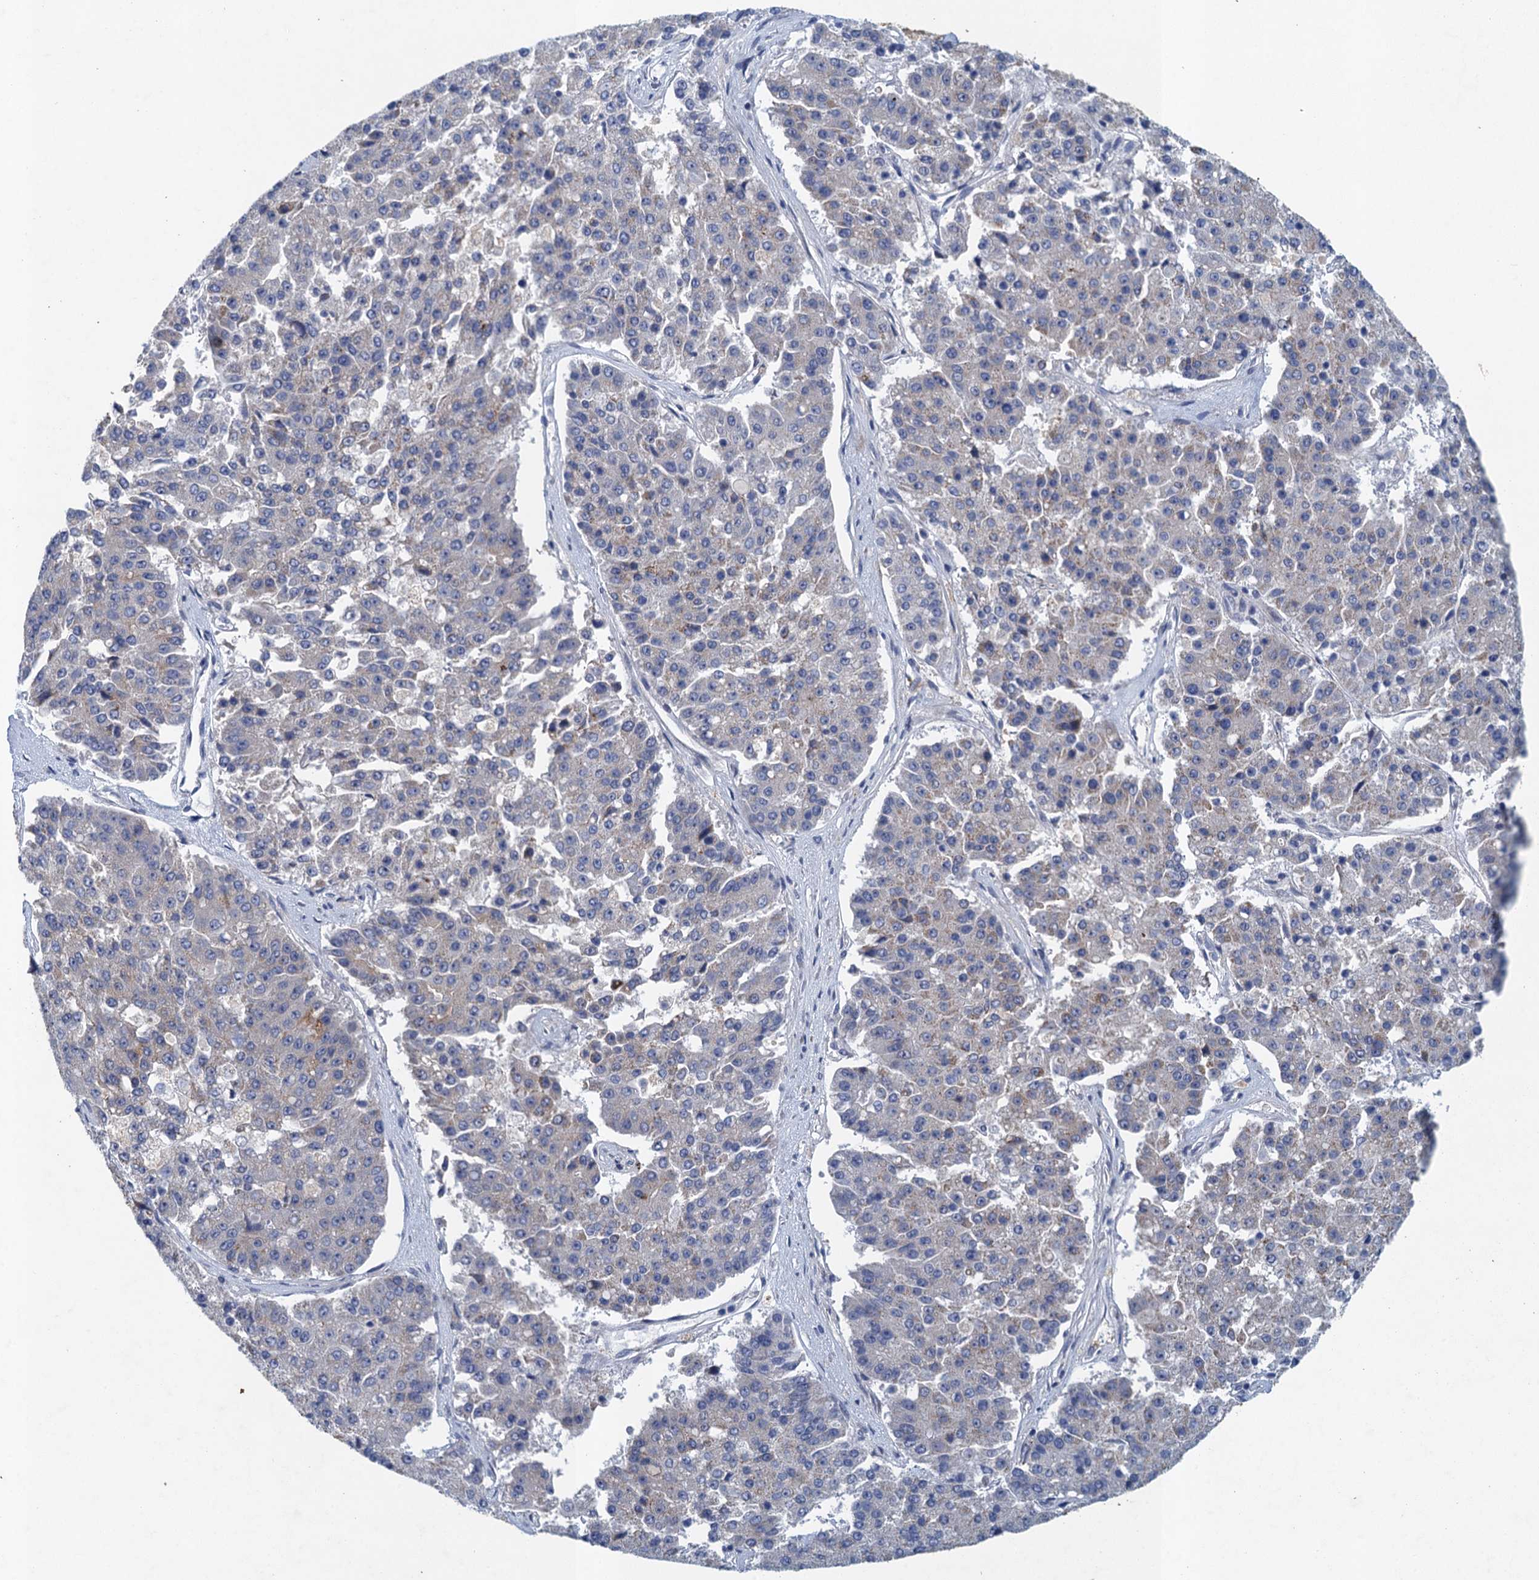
{"staining": {"intensity": "negative", "quantity": "none", "location": "none"}, "tissue": "pancreatic cancer", "cell_type": "Tumor cells", "image_type": "cancer", "snomed": [{"axis": "morphology", "description": "Adenocarcinoma, NOS"}, {"axis": "topography", "description": "Pancreas"}], "caption": "Histopathology image shows no significant protein staining in tumor cells of pancreatic cancer.", "gene": "TPCN1", "patient": {"sex": "male", "age": 50}}